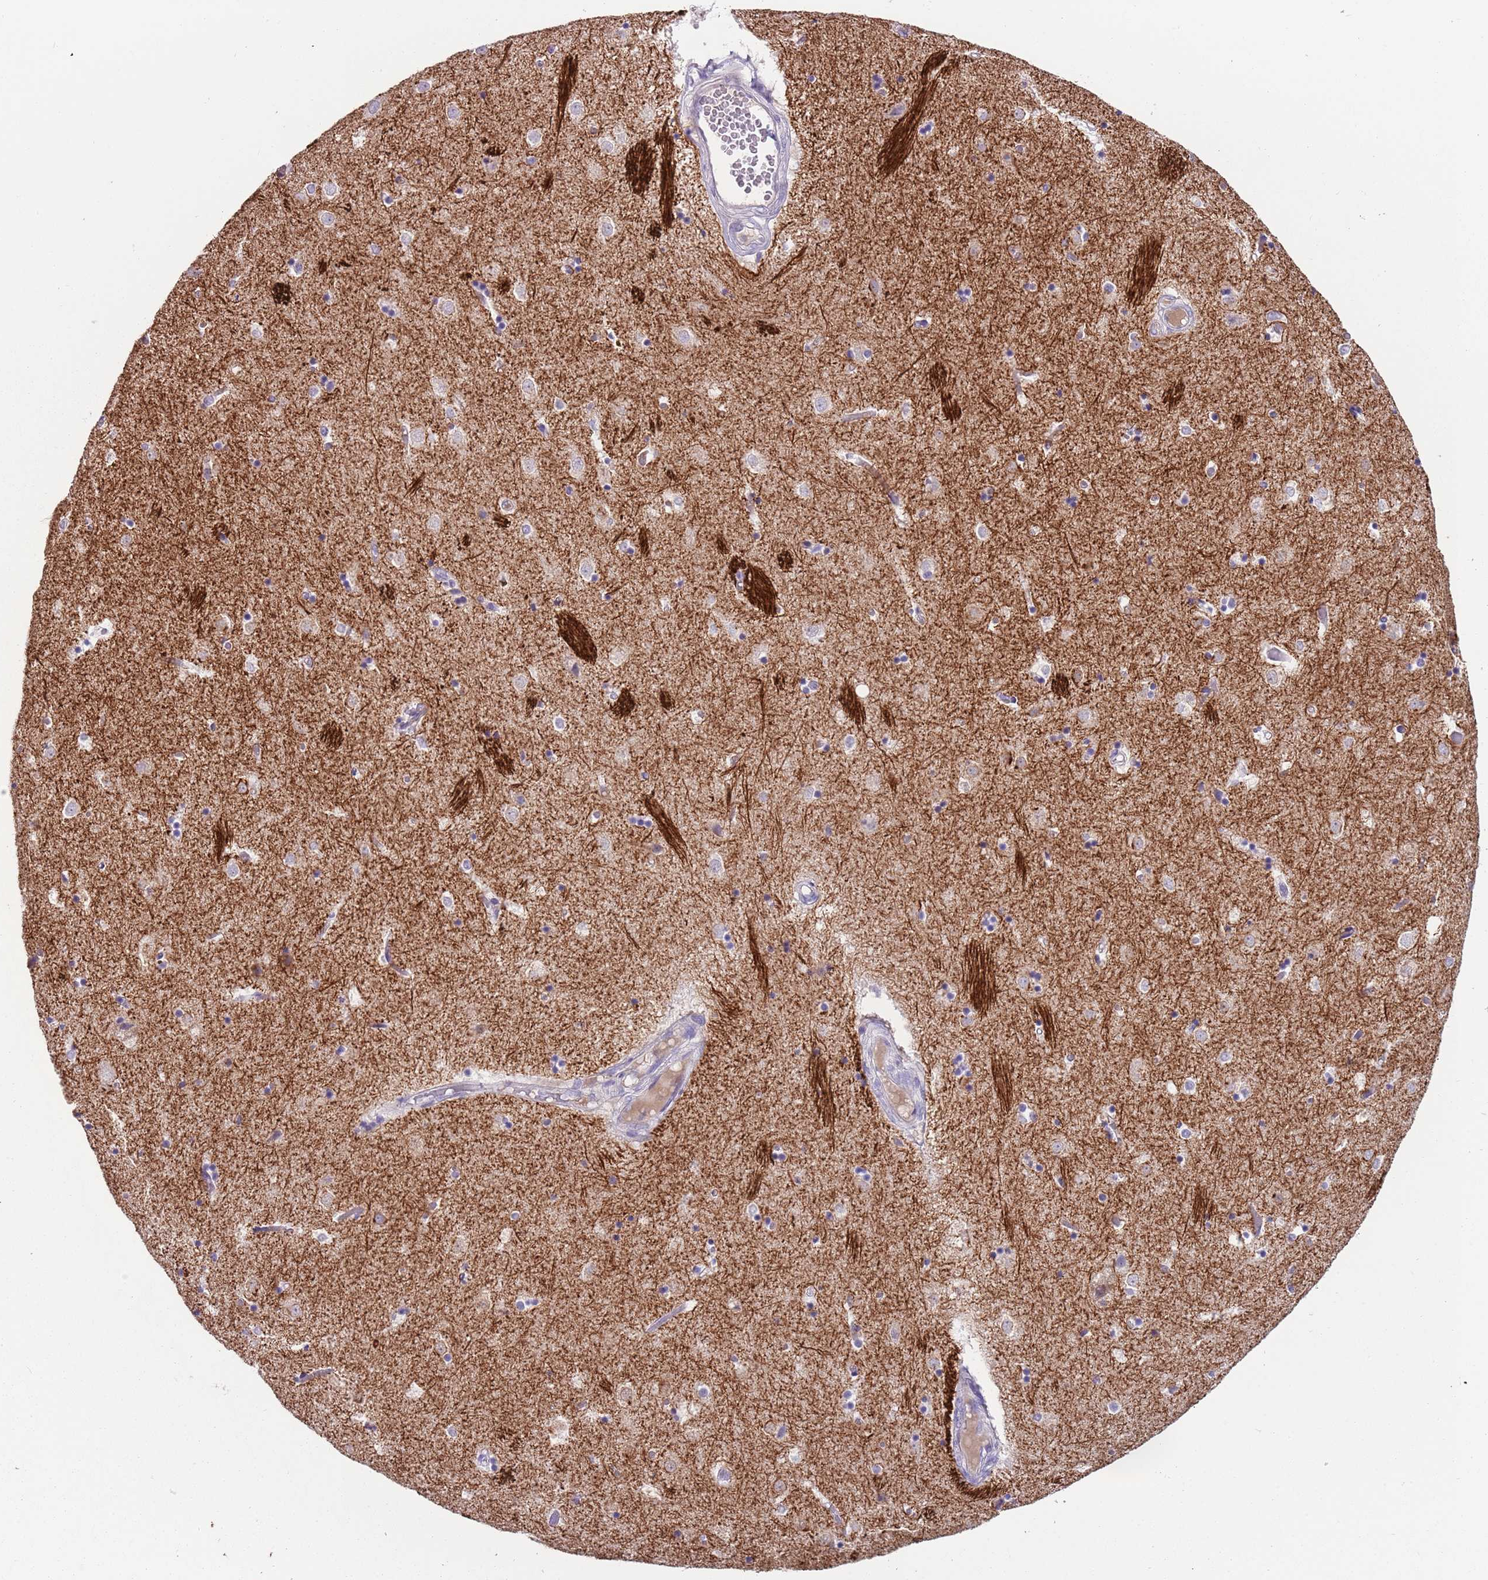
{"staining": {"intensity": "weak", "quantity": "<25%", "location": "cytoplasmic/membranous"}, "tissue": "caudate", "cell_type": "Glial cells", "image_type": "normal", "snomed": [{"axis": "morphology", "description": "Normal tissue, NOS"}, {"axis": "topography", "description": "Lateral ventricle wall"}], "caption": "Immunohistochemistry image of benign caudate: caudate stained with DAB demonstrates no significant protein positivity in glial cells.", "gene": "C2CD3", "patient": {"sex": "female", "age": 52}}